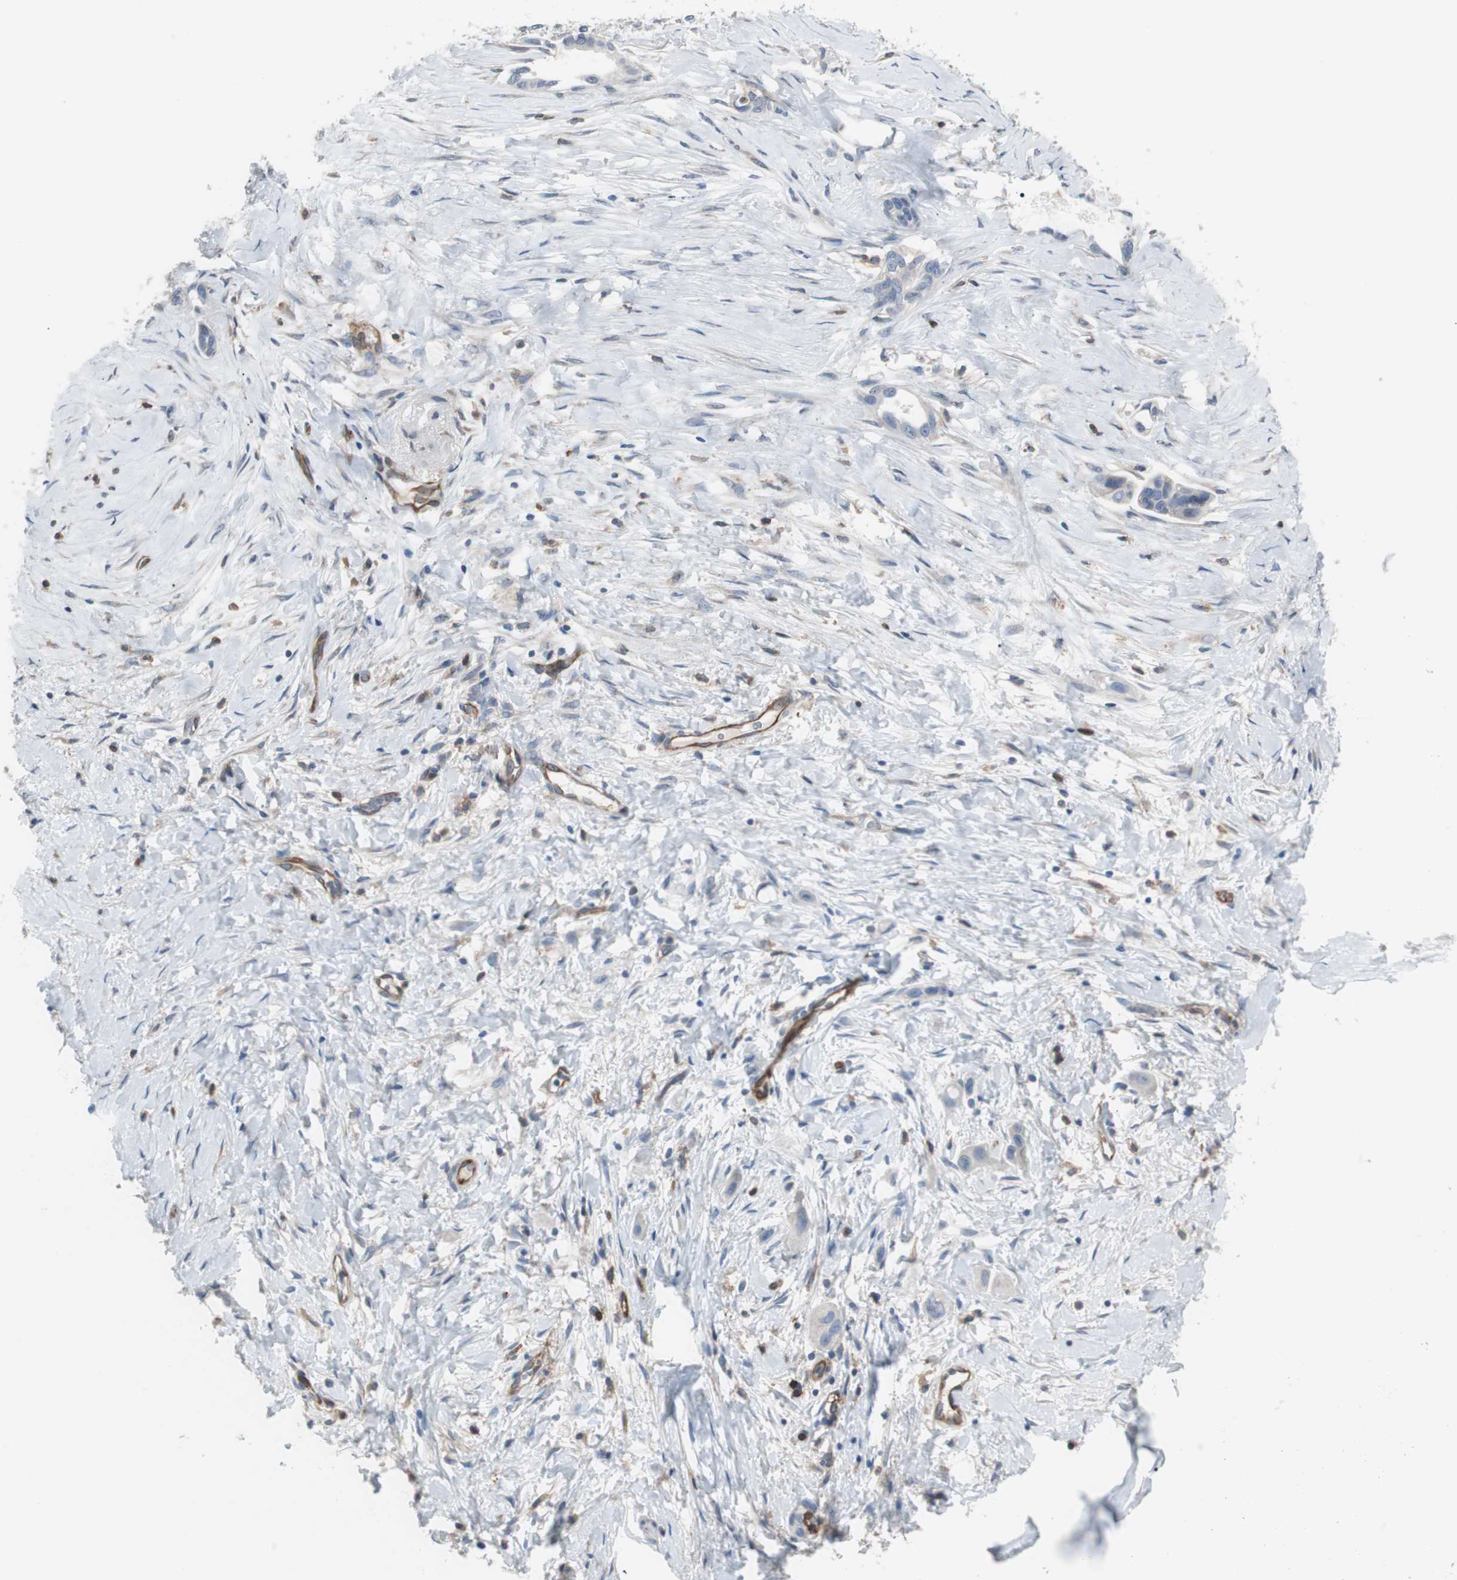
{"staining": {"intensity": "negative", "quantity": "none", "location": "none"}, "tissue": "liver cancer", "cell_type": "Tumor cells", "image_type": "cancer", "snomed": [{"axis": "morphology", "description": "Cholangiocarcinoma"}, {"axis": "topography", "description": "Liver"}], "caption": "Tumor cells are negative for protein expression in human liver cancer.", "gene": "SWAP70", "patient": {"sex": "female", "age": 65}}